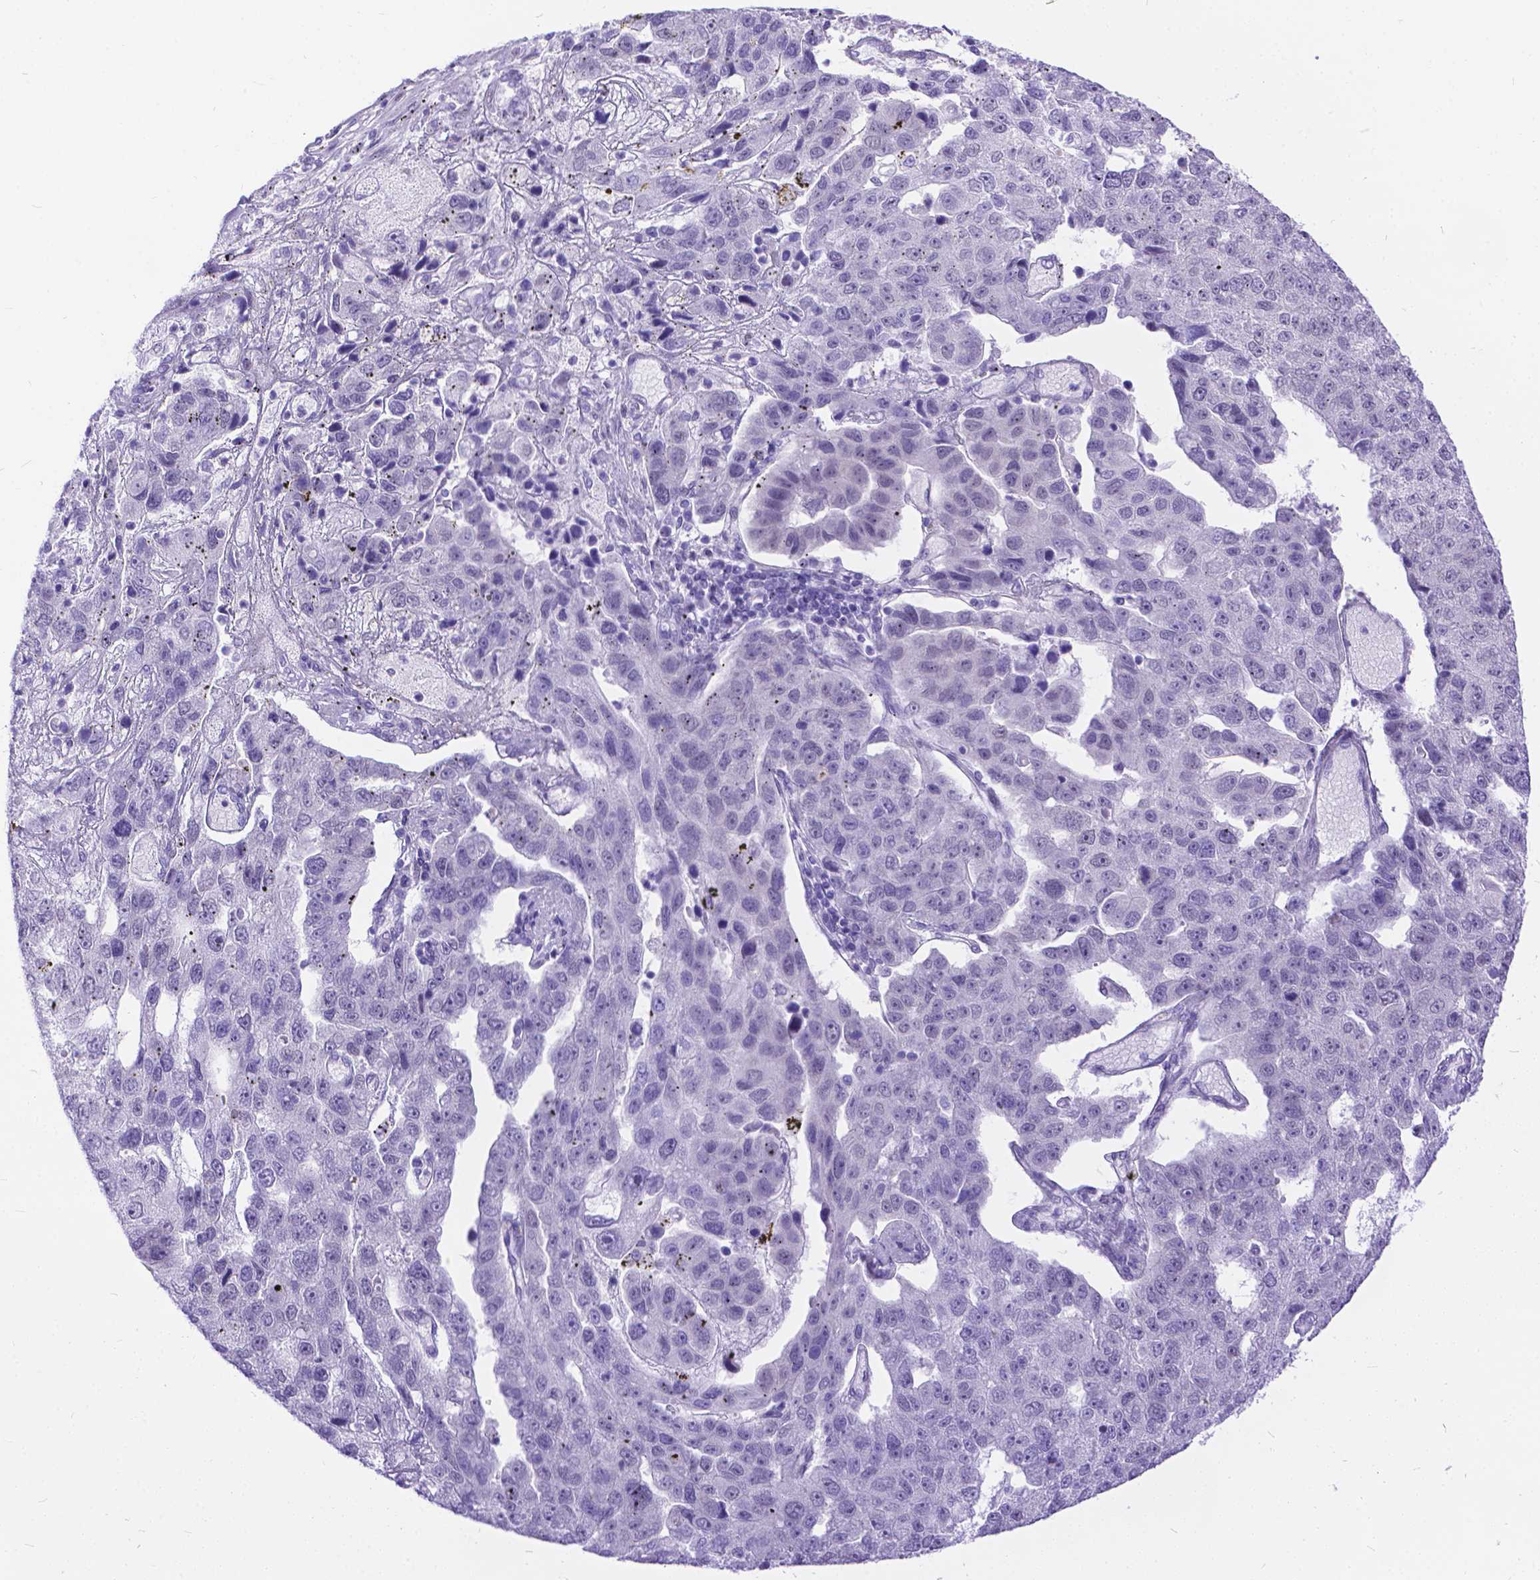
{"staining": {"intensity": "negative", "quantity": "none", "location": "none"}, "tissue": "pancreatic cancer", "cell_type": "Tumor cells", "image_type": "cancer", "snomed": [{"axis": "morphology", "description": "Adenocarcinoma, NOS"}, {"axis": "topography", "description": "Pancreas"}], "caption": "Human adenocarcinoma (pancreatic) stained for a protein using immunohistochemistry exhibits no positivity in tumor cells.", "gene": "FAM124B", "patient": {"sex": "female", "age": 61}}